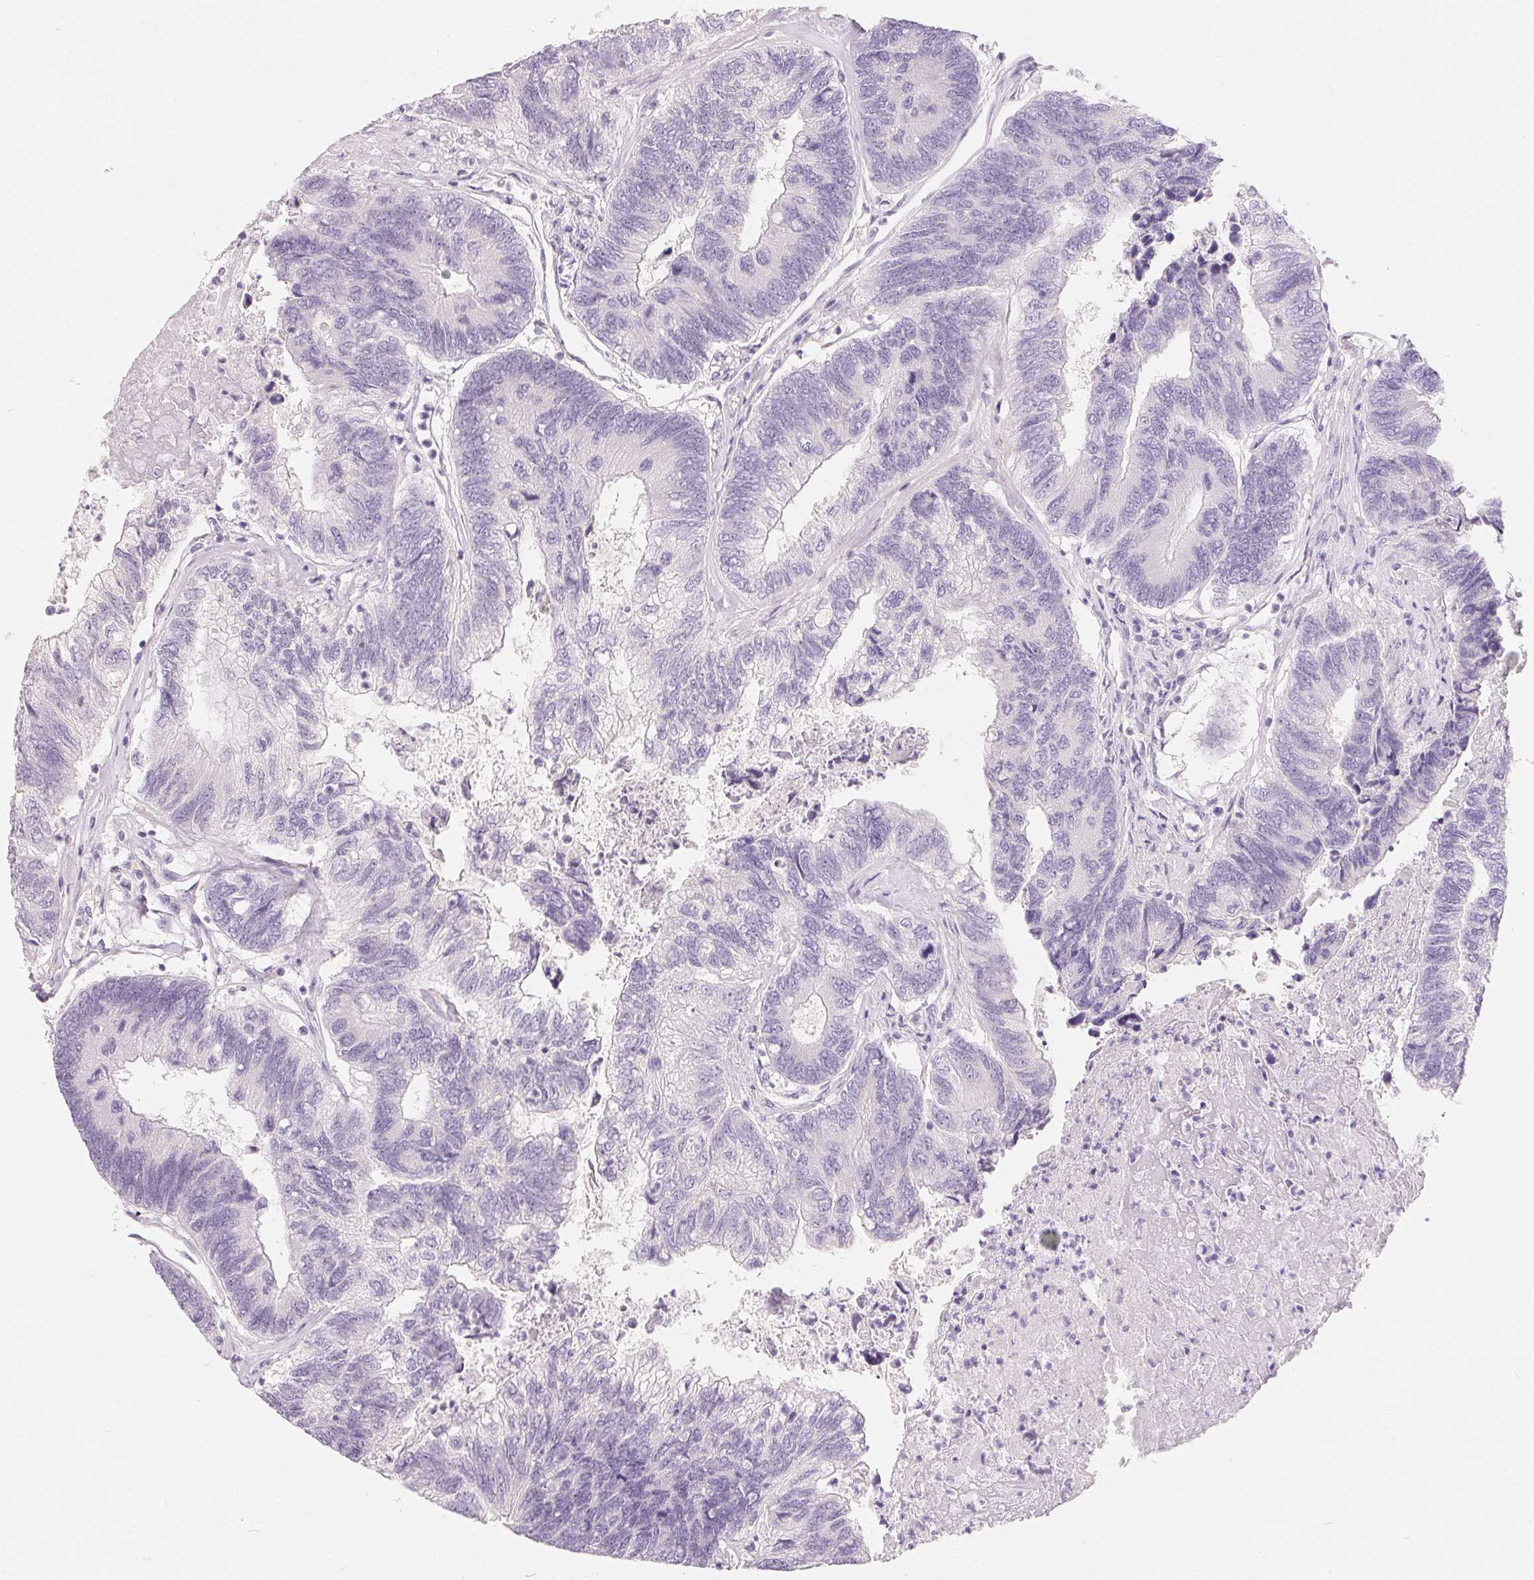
{"staining": {"intensity": "negative", "quantity": "none", "location": "none"}, "tissue": "colorectal cancer", "cell_type": "Tumor cells", "image_type": "cancer", "snomed": [{"axis": "morphology", "description": "Adenocarcinoma, NOS"}, {"axis": "topography", "description": "Colon"}], "caption": "The histopathology image exhibits no staining of tumor cells in adenocarcinoma (colorectal). (Brightfield microscopy of DAB immunohistochemistry at high magnification).", "gene": "SPACA5B", "patient": {"sex": "female", "age": 67}}